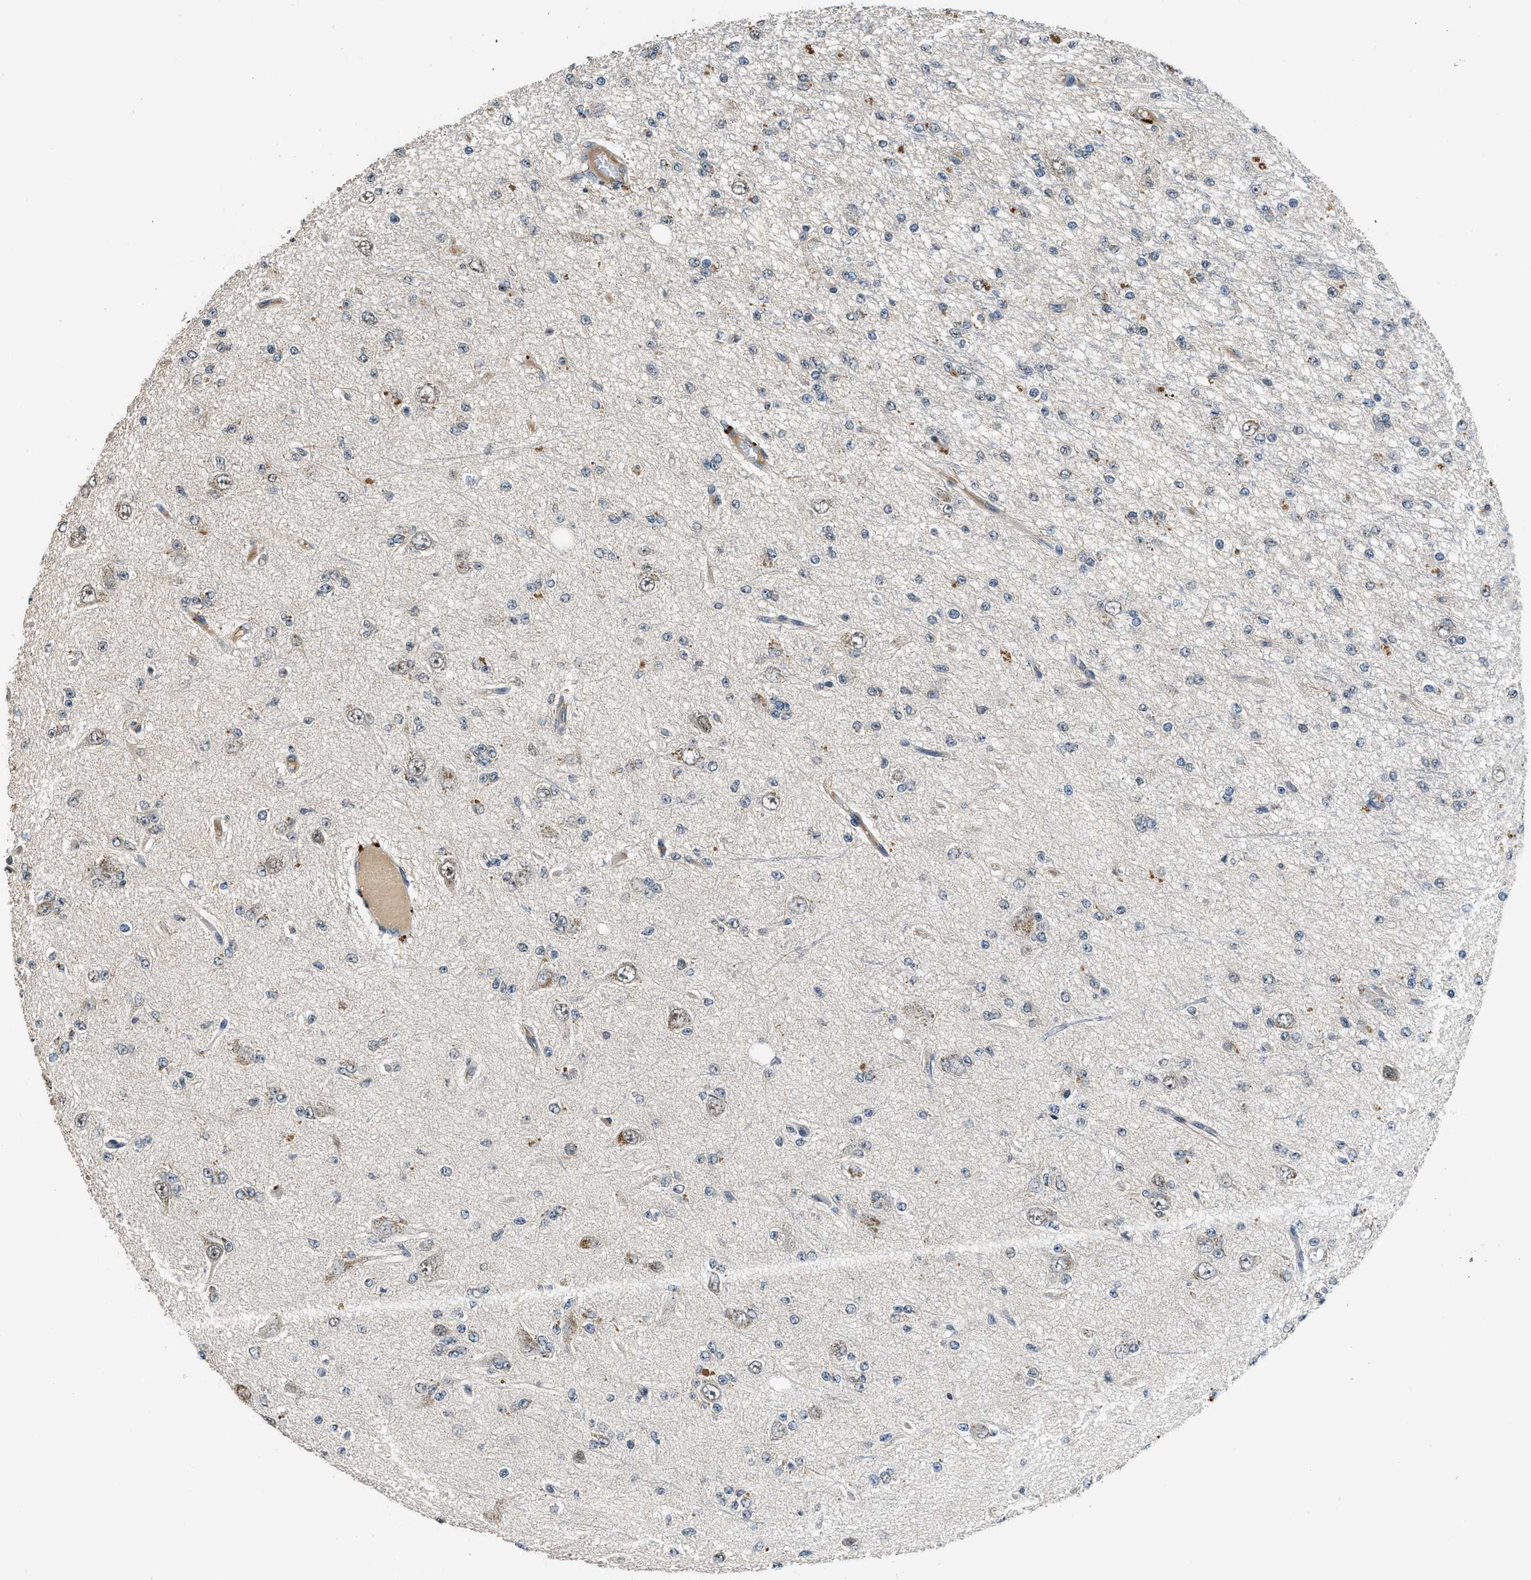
{"staining": {"intensity": "weak", "quantity": "<25%", "location": "nuclear"}, "tissue": "glioma", "cell_type": "Tumor cells", "image_type": "cancer", "snomed": [{"axis": "morphology", "description": "Glioma, malignant, Low grade"}, {"axis": "topography", "description": "Brain"}], "caption": "IHC image of neoplastic tissue: human glioma stained with DAB (3,3'-diaminobenzidine) shows no significant protein positivity in tumor cells.", "gene": "SLC15A4", "patient": {"sex": "male", "age": 38}}